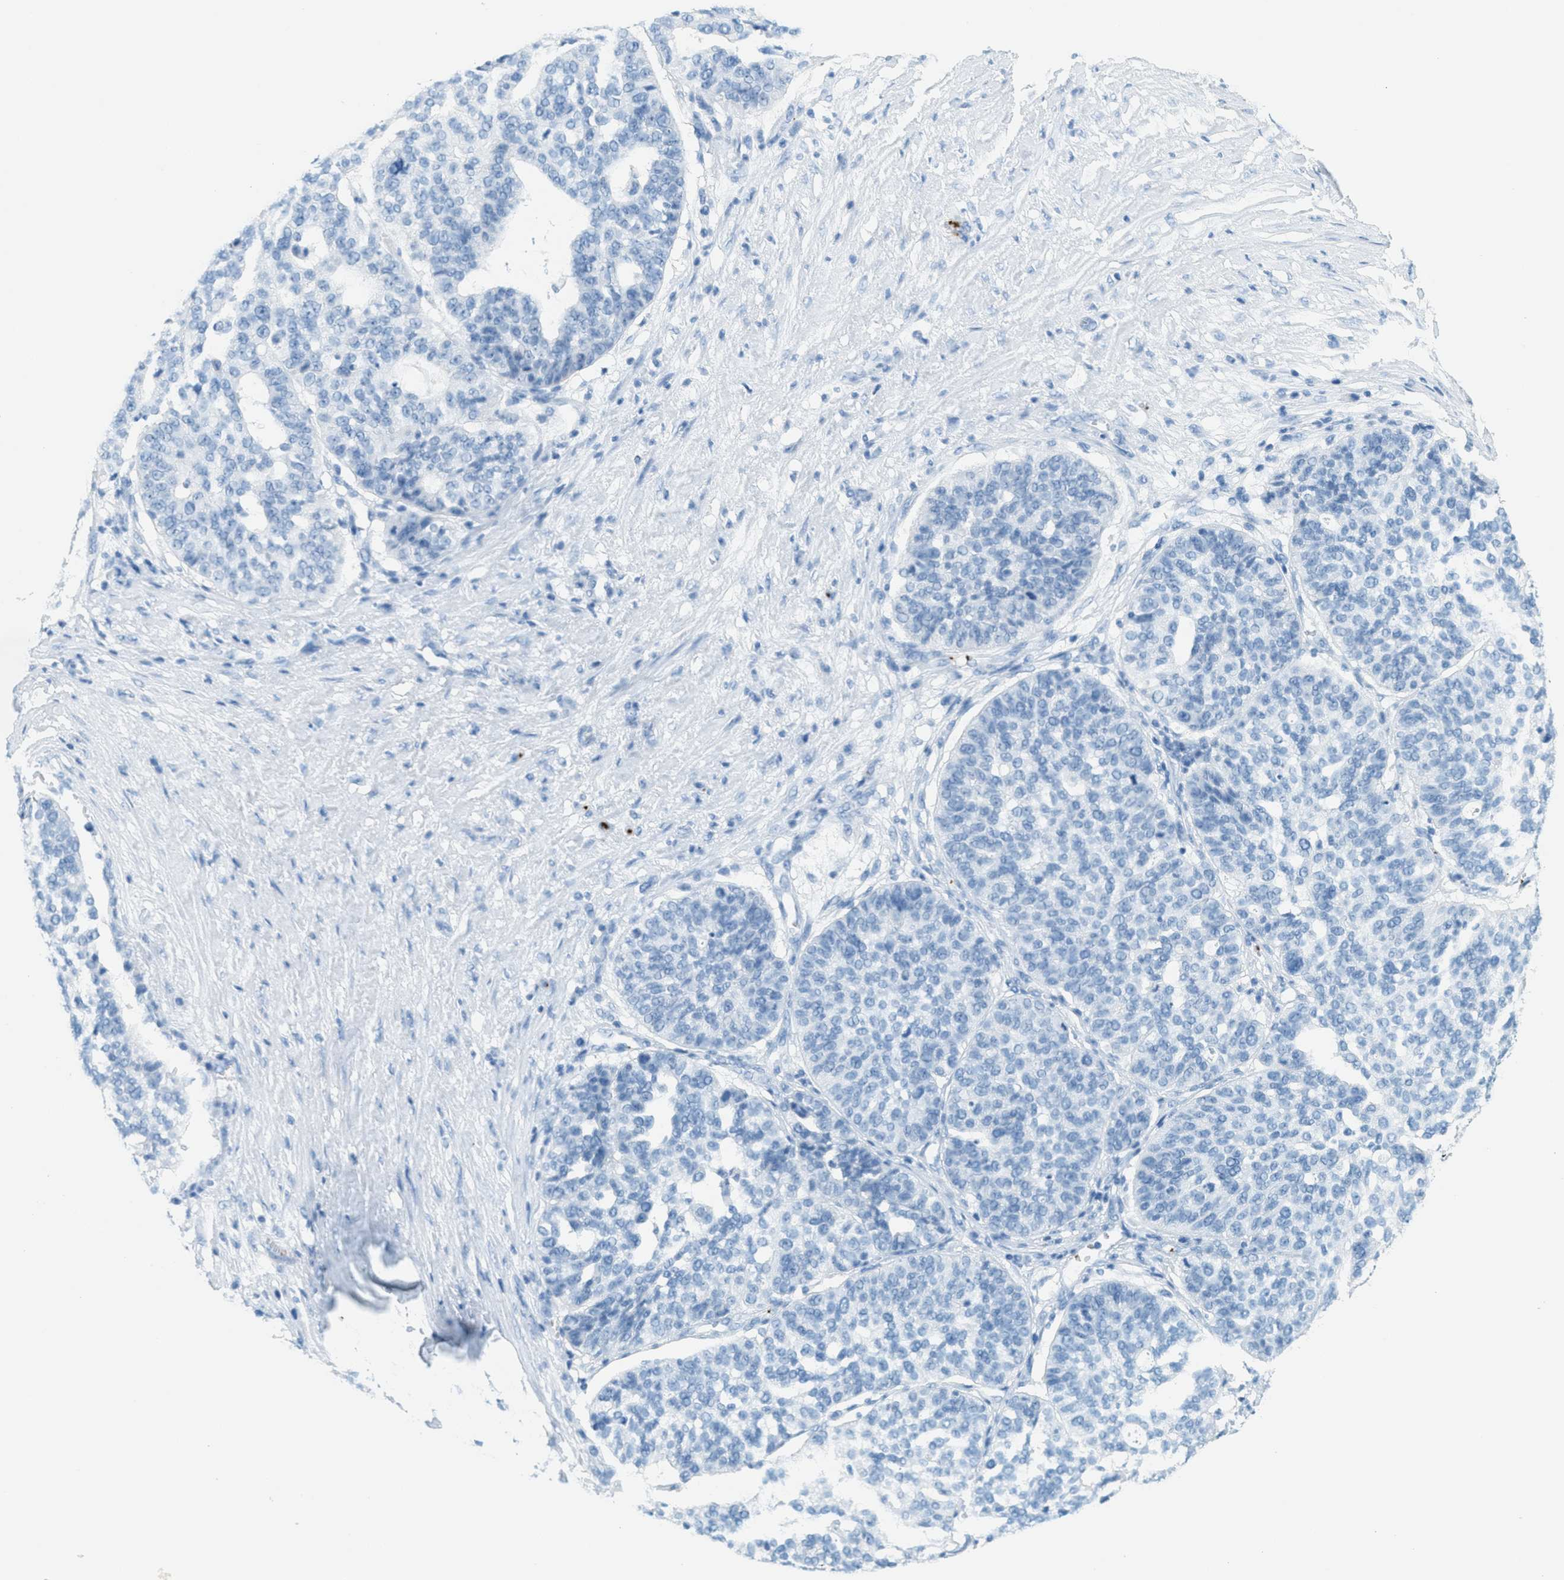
{"staining": {"intensity": "negative", "quantity": "none", "location": "none"}, "tissue": "ovarian cancer", "cell_type": "Tumor cells", "image_type": "cancer", "snomed": [{"axis": "morphology", "description": "Cystadenocarcinoma, serous, NOS"}, {"axis": "topography", "description": "Ovary"}], "caption": "Ovarian serous cystadenocarcinoma stained for a protein using IHC shows no staining tumor cells.", "gene": "PPBP", "patient": {"sex": "female", "age": 59}}